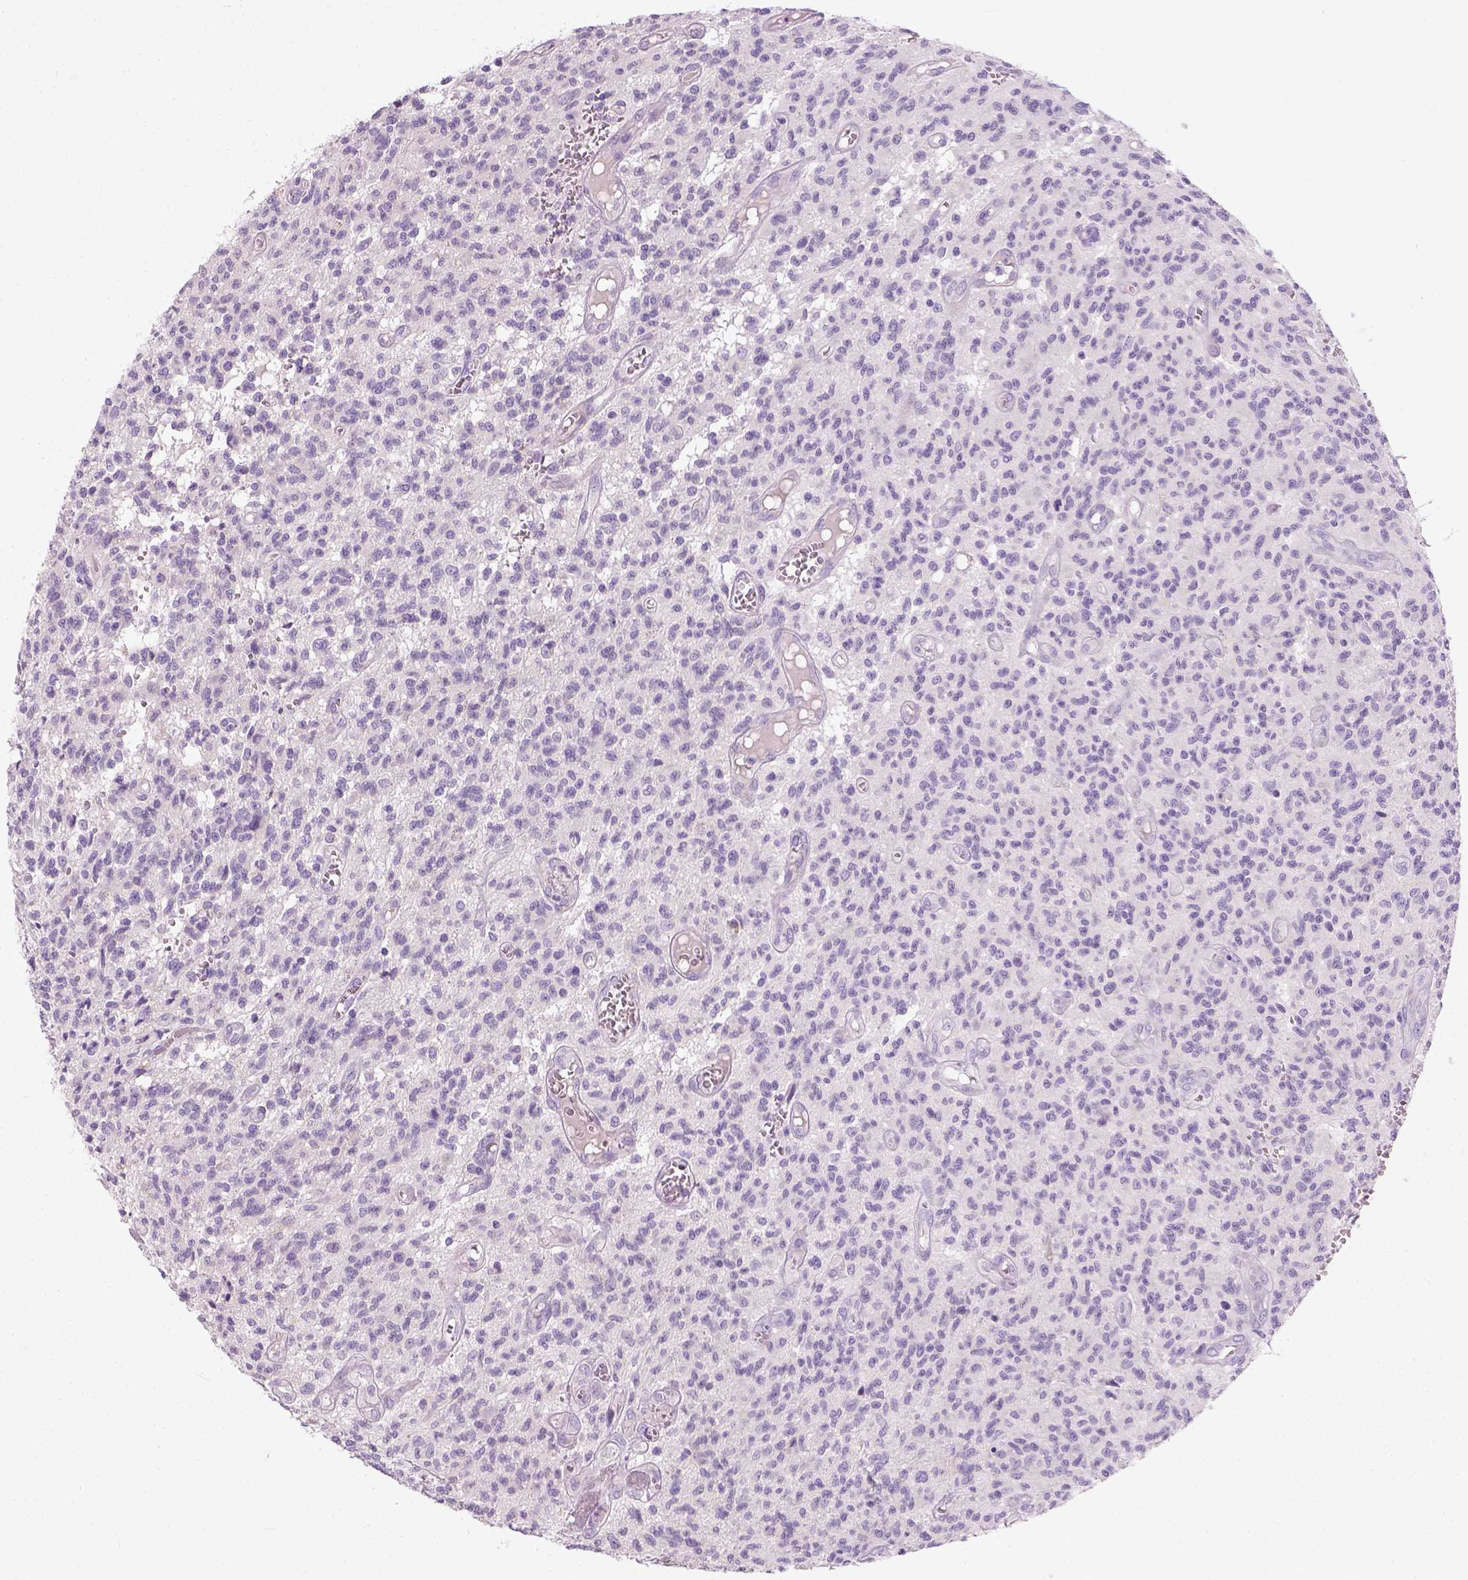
{"staining": {"intensity": "negative", "quantity": "none", "location": "none"}, "tissue": "glioma", "cell_type": "Tumor cells", "image_type": "cancer", "snomed": [{"axis": "morphology", "description": "Glioma, malignant, Low grade"}, {"axis": "topography", "description": "Brain"}], "caption": "Immunohistochemical staining of malignant low-grade glioma shows no significant expression in tumor cells. (DAB immunohistochemistry (IHC) with hematoxylin counter stain).", "gene": "TRIM72", "patient": {"sex": "male", "age": 64}}